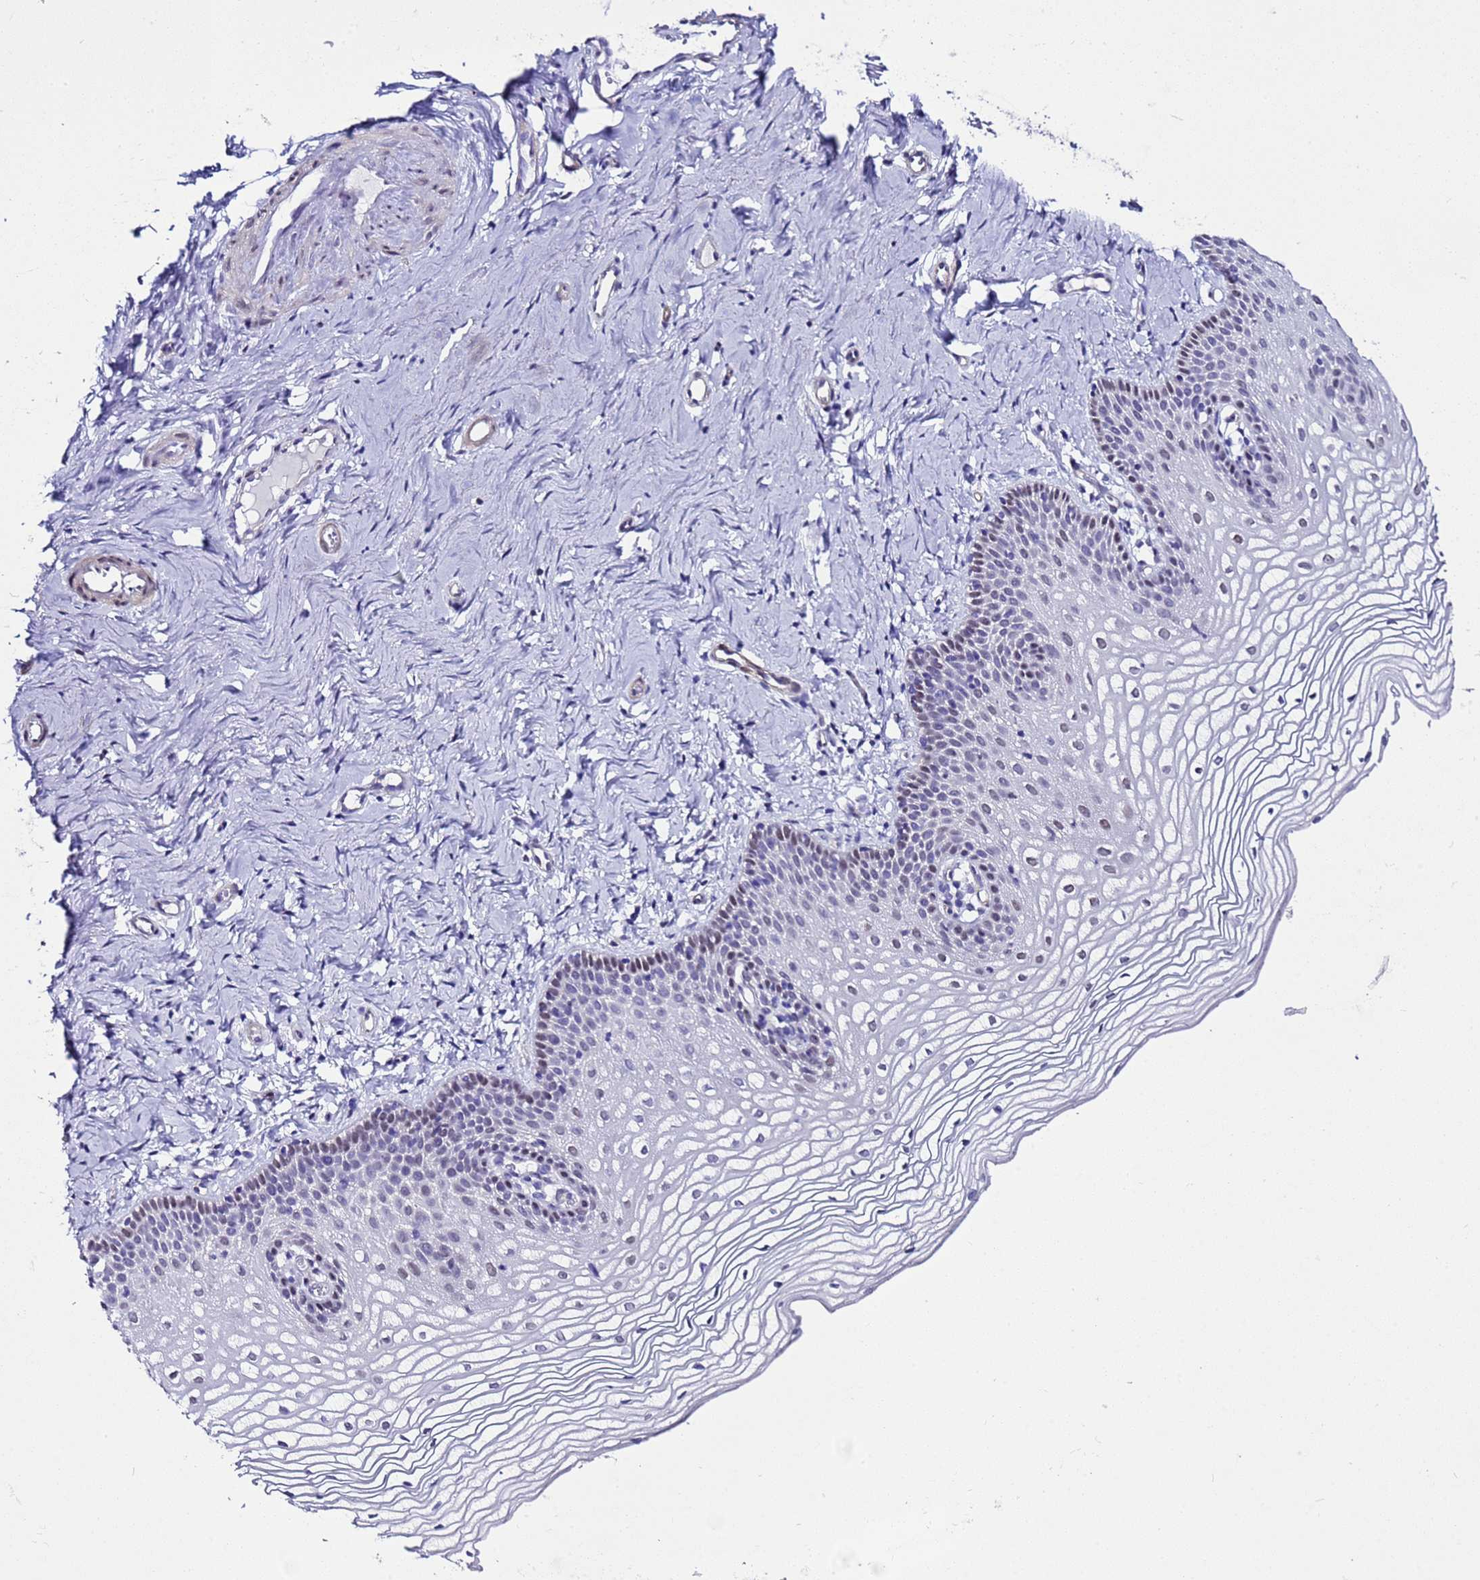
{"staining": {"intensity": "moderate", "quantity": "<25%", "location": "nuclear"}, "tissue": "vagina", "cell_type": "Squamous epithelial cells", "image_type": "normal", "snomed": [{"axis": "morphology", "description": "Normal tissue, NOS"}, {"axis": "topography", "description": "Vagina"}], "caption": "Benign vagina reveals moderate nuclear staining in approximately <25% of squamous epithelial cells, visualized by immunohistochemistry. The staining was performed using DAB (3,3'-diaminobenzidine), with brown indicating positive protein expression. Nuclei are stained blue with hematoxylin.", "gene": "BCL7A", "patient": {"sex": "female", "age": 56}}